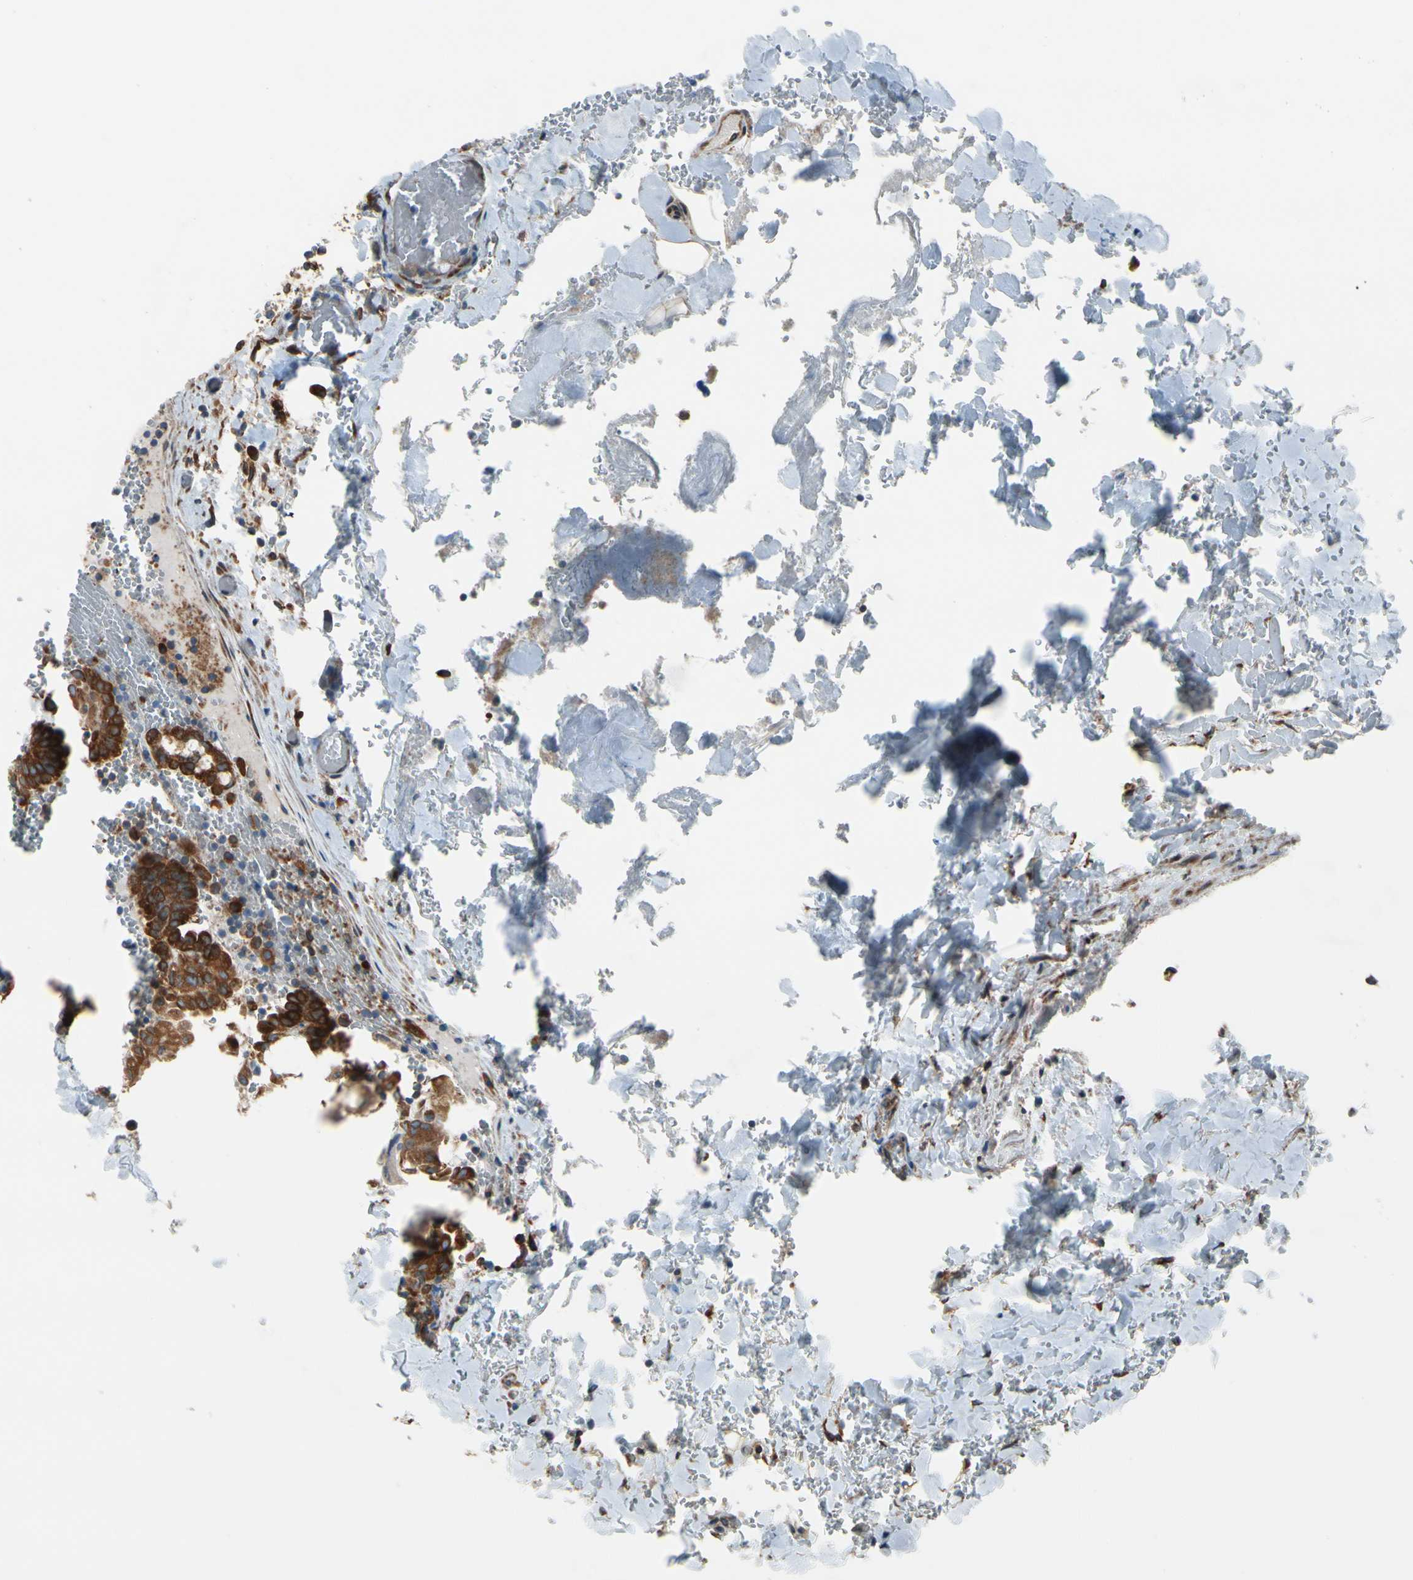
{"staining": {"intensity": "strong", "quantity": ">75%", "location": "cytoplasmic/membranous"}, "tissue": "thyroid cancer", "cell_type": "Tumor cells", "image_type": "cancer", "snomed": [{"axis": "morphology", "description": "Normal tissue, NOS"}, {"axis": "morphology", "description": "Papillary adenocarcinoma, NOS"}, {"axis": "topography", "description": "Thyroid gland"}], "caption": "Immunohistochemistry (IHC) staining of thyroid cancer, which shows high levels of strong cytoplasmic/membranous expression in approximately >75% of tumor cells indicating strong cytoplasmic/membranous protein positivity. The staining was performed using DAB (3,3'-diaminobenzidine) (brown) for protein detection and nuclei were counterstained in hematoxylin (blue).", "gene": "CLCC1", "patient": {"sex": "female", "age": 30}}